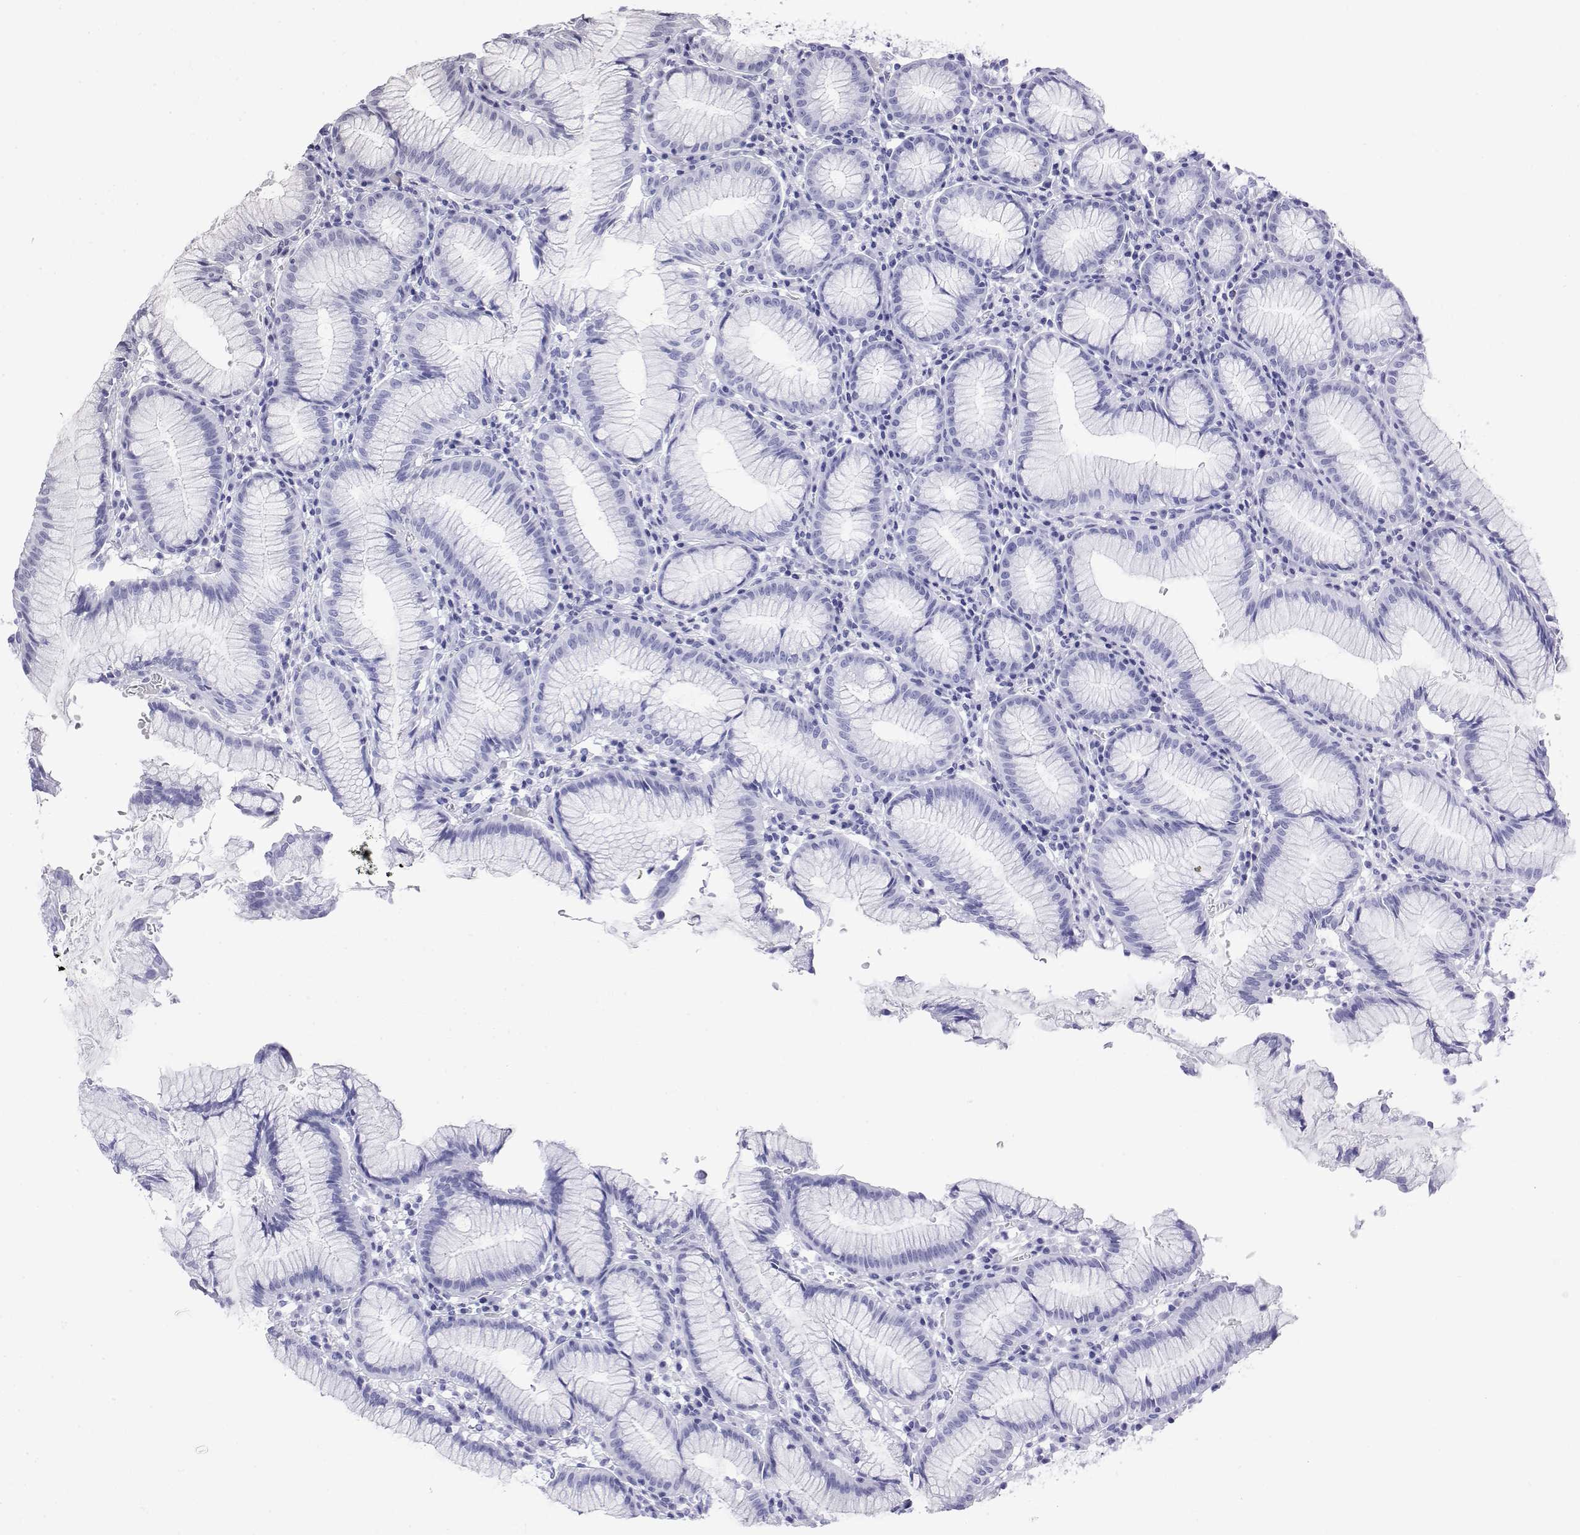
{"staining": {"intensity": "weak", "quantity": "<25%", "location": "cytoplasmic/membranous"}, "tissue": "stomach", "cell_type": "Glandular cells", "image_type": "normal", "snomed": [{"axis": "morphology", "description": "Normal tissue, NOS"}, {"axis": "topography", "description": "Stomach"}], "caption": "Protein analysis of unremarkable stomach displays no significant expression in glandular cells.", "gene": "ZNF532", "patient": {"sex": "male", "age": 55}}